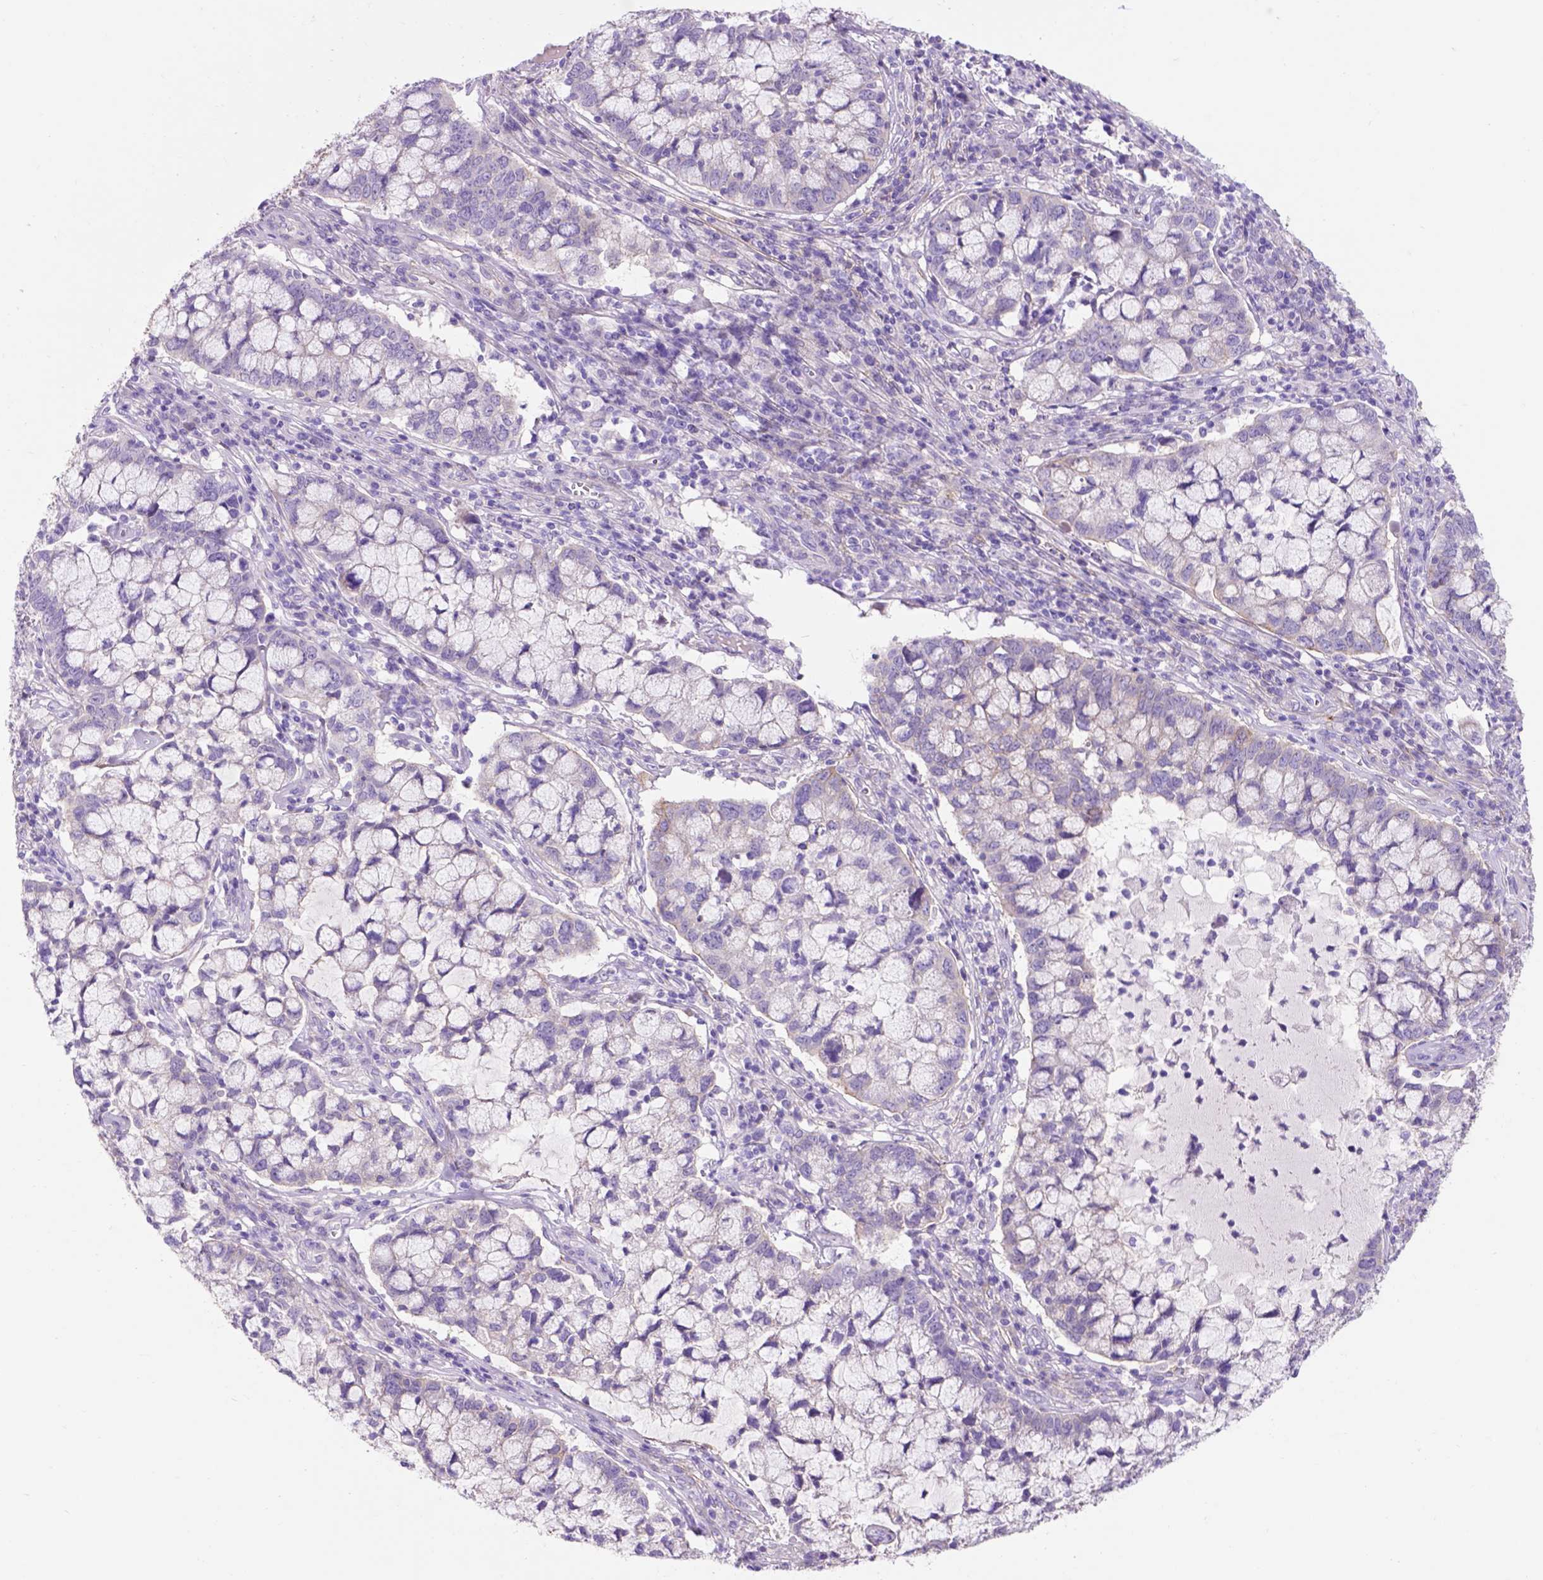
{"staining": {"intensity": "negative", "quantity": "none", "location": "none"}, "tissue": "cervical cancer", "cell_type": "Tumor cells", "image_type": "cancer", "snomed": [{"axis": "morphology", "description": "Adenocarcinoma, NOS"}, {"axis": "topography", "description": "Cervix"}], "caption": "Tumor cells are negative for protein expression in human cervical cancer.", "gene": "EGFR", "patient": {"sex": "female", "age": 40}}